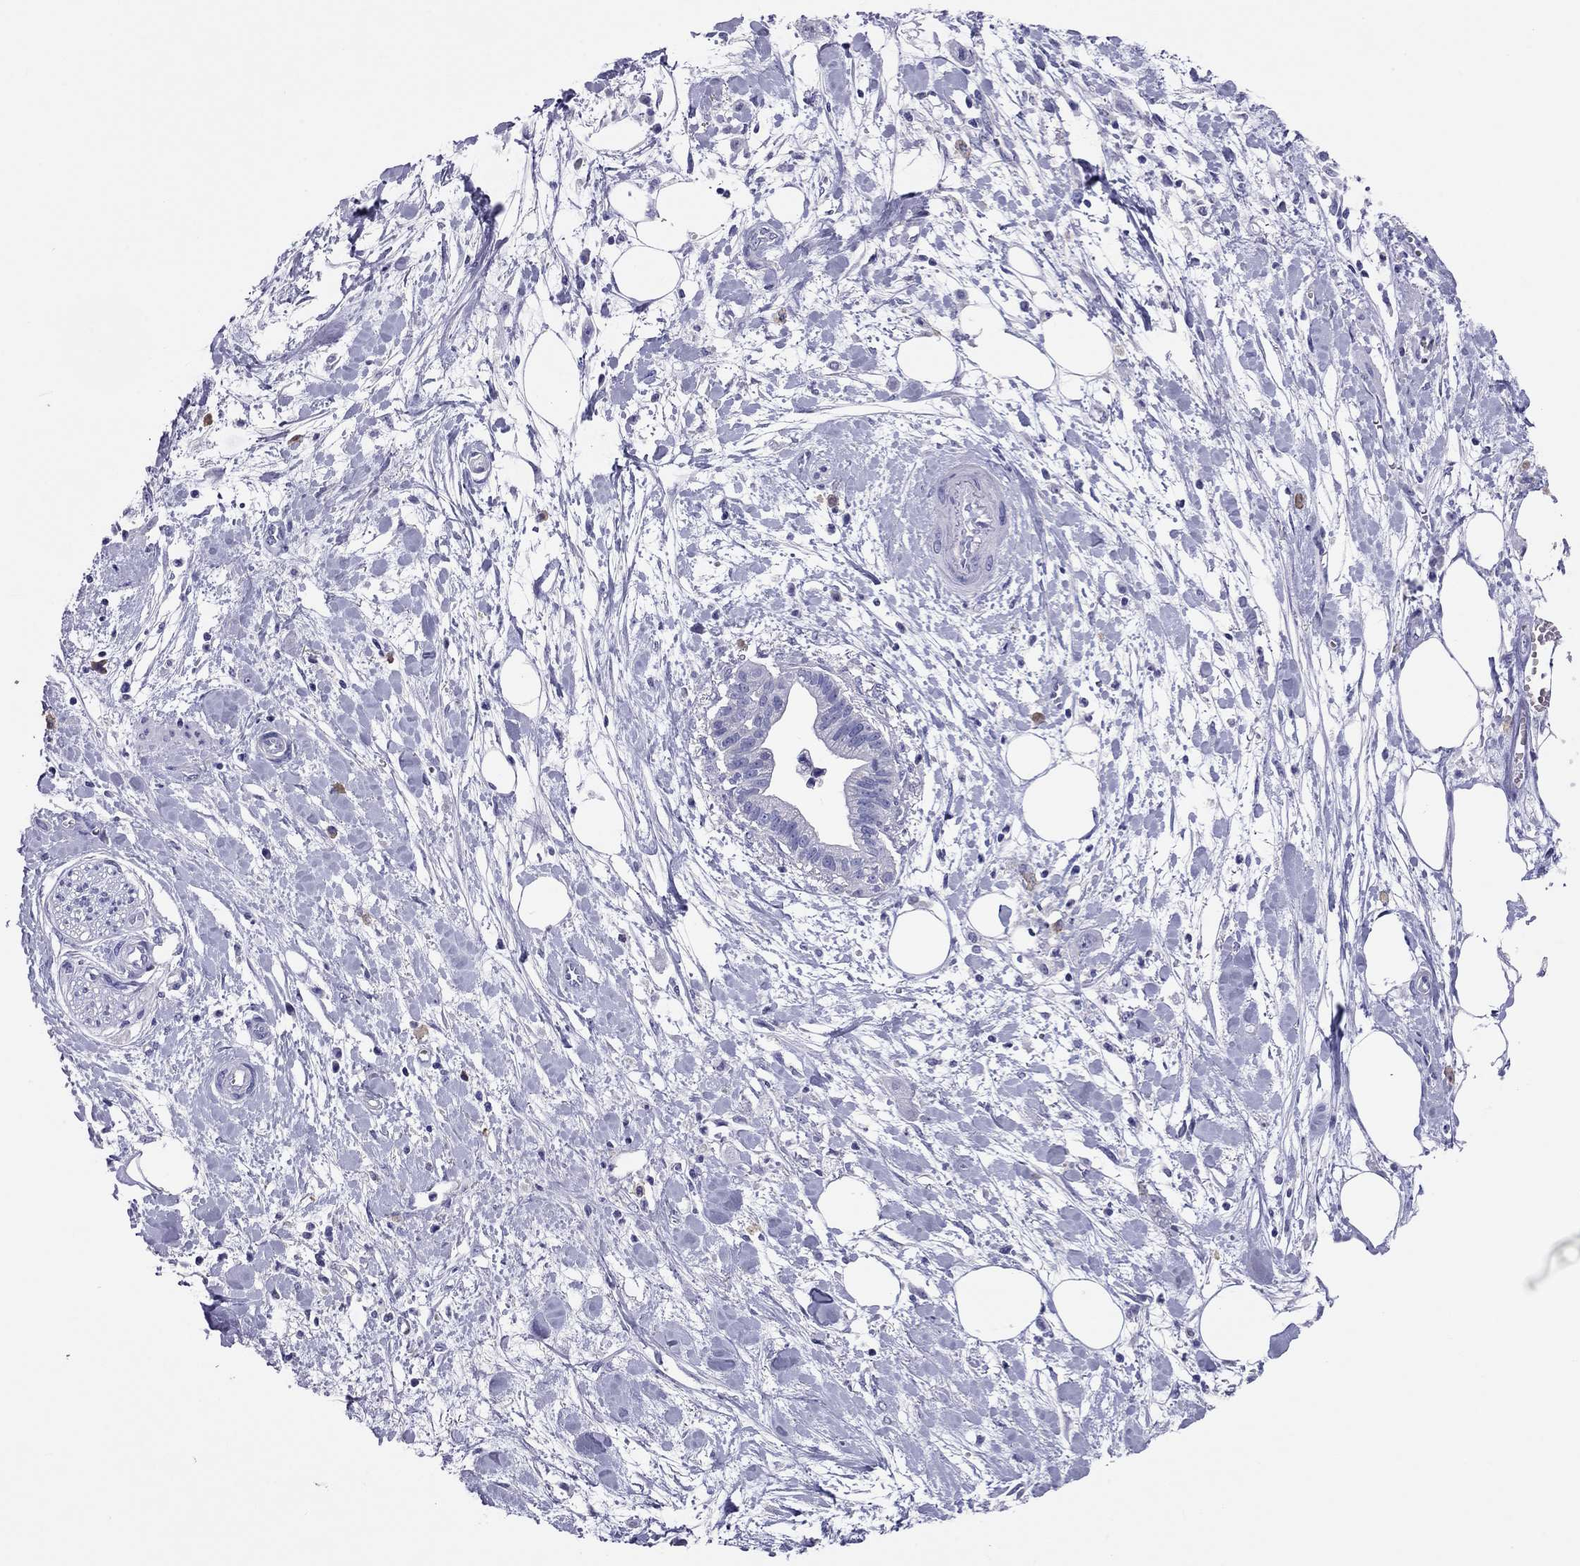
{"staining": {"intensity": "negative", "quantity": "none", "location": "none"}, "tissue": "pancreatic cancer", "cell_type": "Tumor cells", "image_type": "cancer", "snomed": [{"axis": "morphology", "description": "Normal tissue, NOS"}, {"axis": "morphology", "description": "Adenocarcinoma, NOS"}, {"axis": "topography", "description": "Lymph node"}, {"axis": "topography", "description": "Pancreas"}], "caption": "Tumor cells show no significant protein expression in pancreatic cancer.", "gene": "CALHM1", "patient": {"sex": "female", "age": 58}}